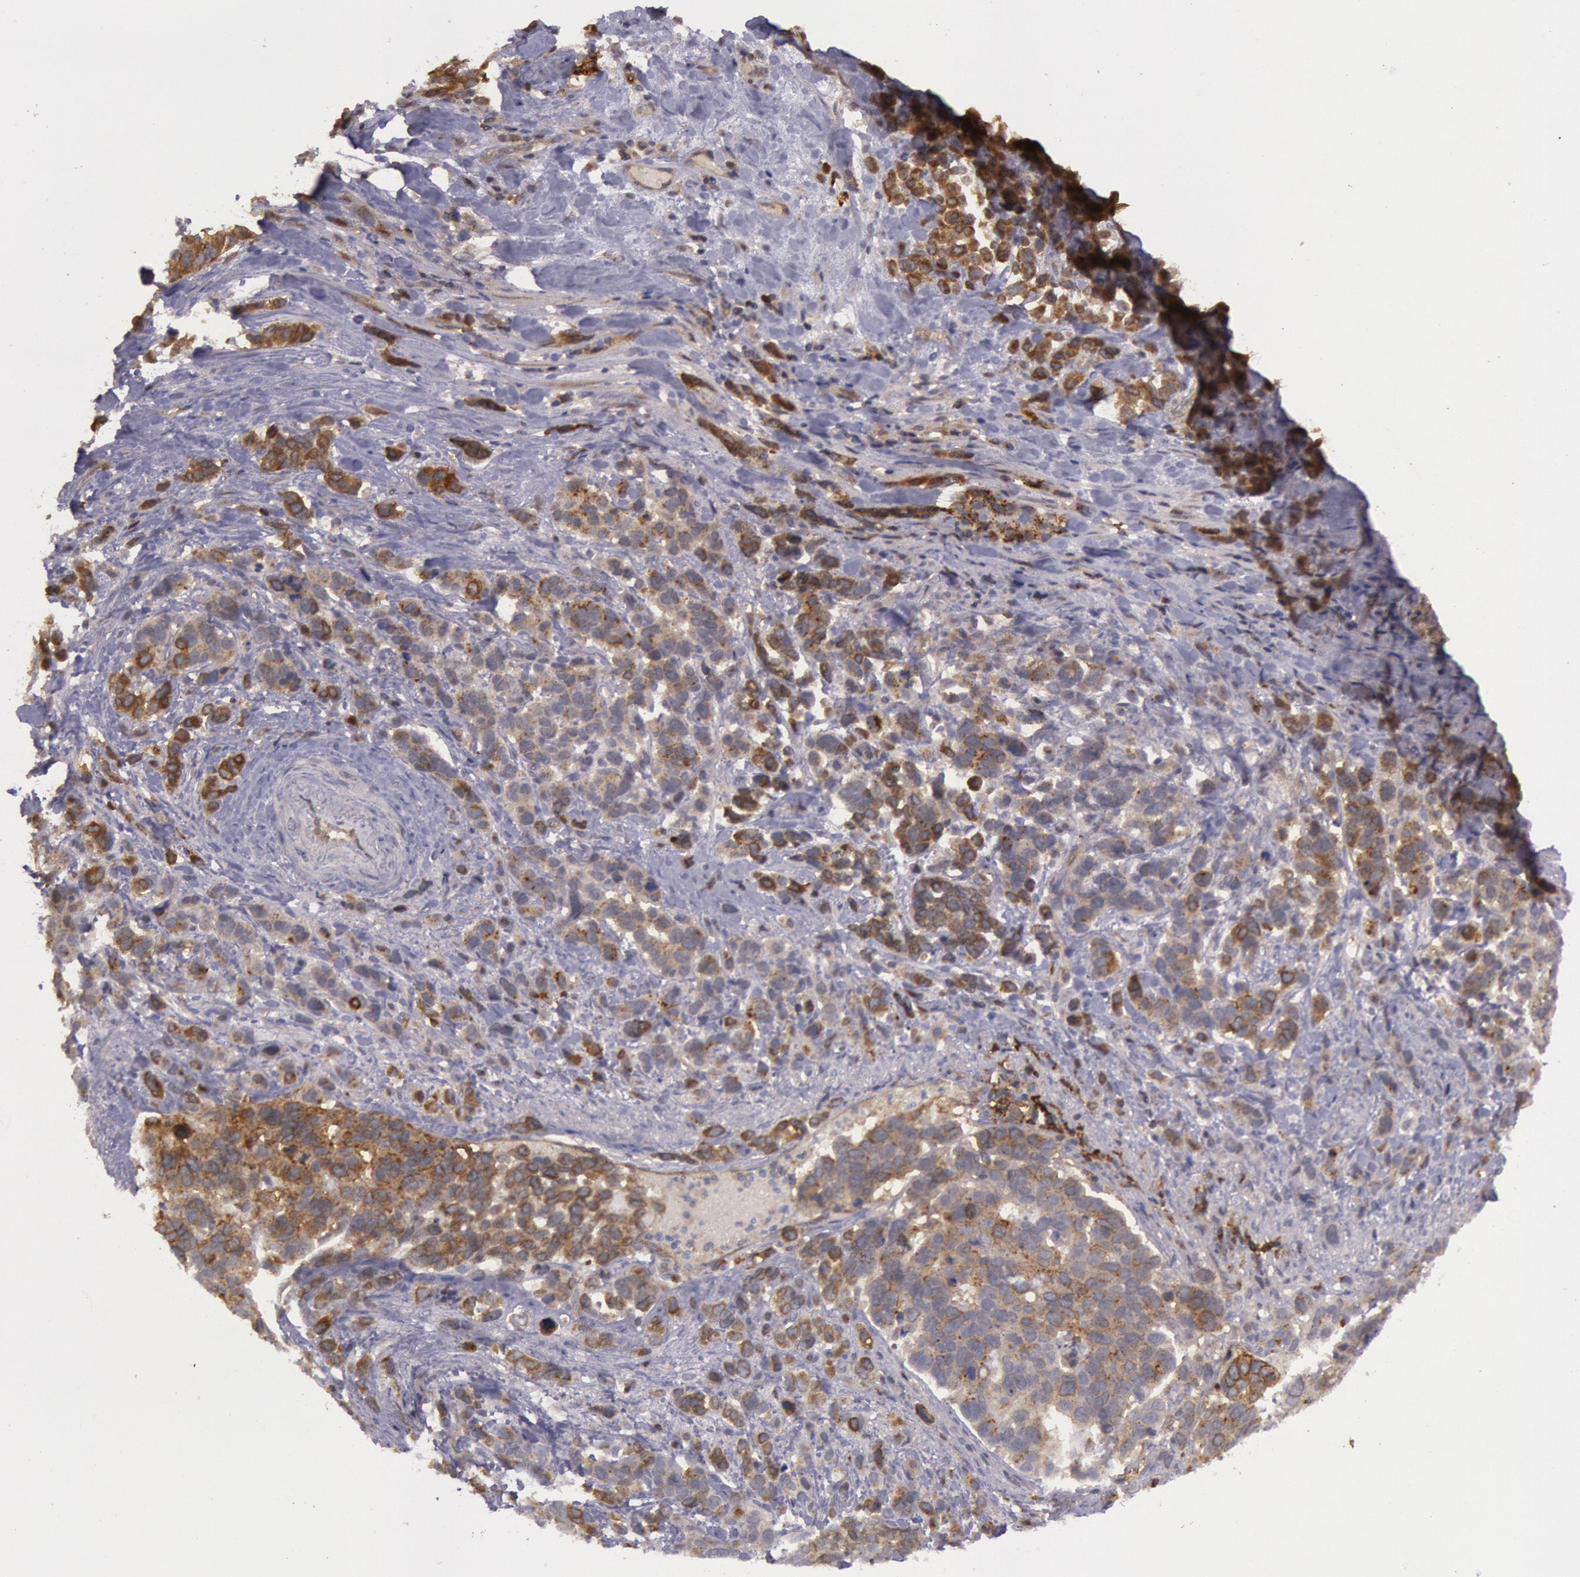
{"staining": {"intensity": "strong", "quantity": "25%-75%", "location": "cytoplasmic/membranous"}, "tissue": "stomach cancer", "cell_type": "Tumor cells", "image_type": "cancer", "snomed": [{"axis": "morphology", "description": "Adenocarcinoma, NOS"}, {"axis": "topography", "description": "Stomach, upper"}], "caption": "The photomicrograph exhibits a brown stain indicating the presence of a protein in the cytoplasmic/membranous of tumor cells in stomach adenocarcinoma.", "gene": "TRIB2", "patient": {"sex": "male", "age": 71}}